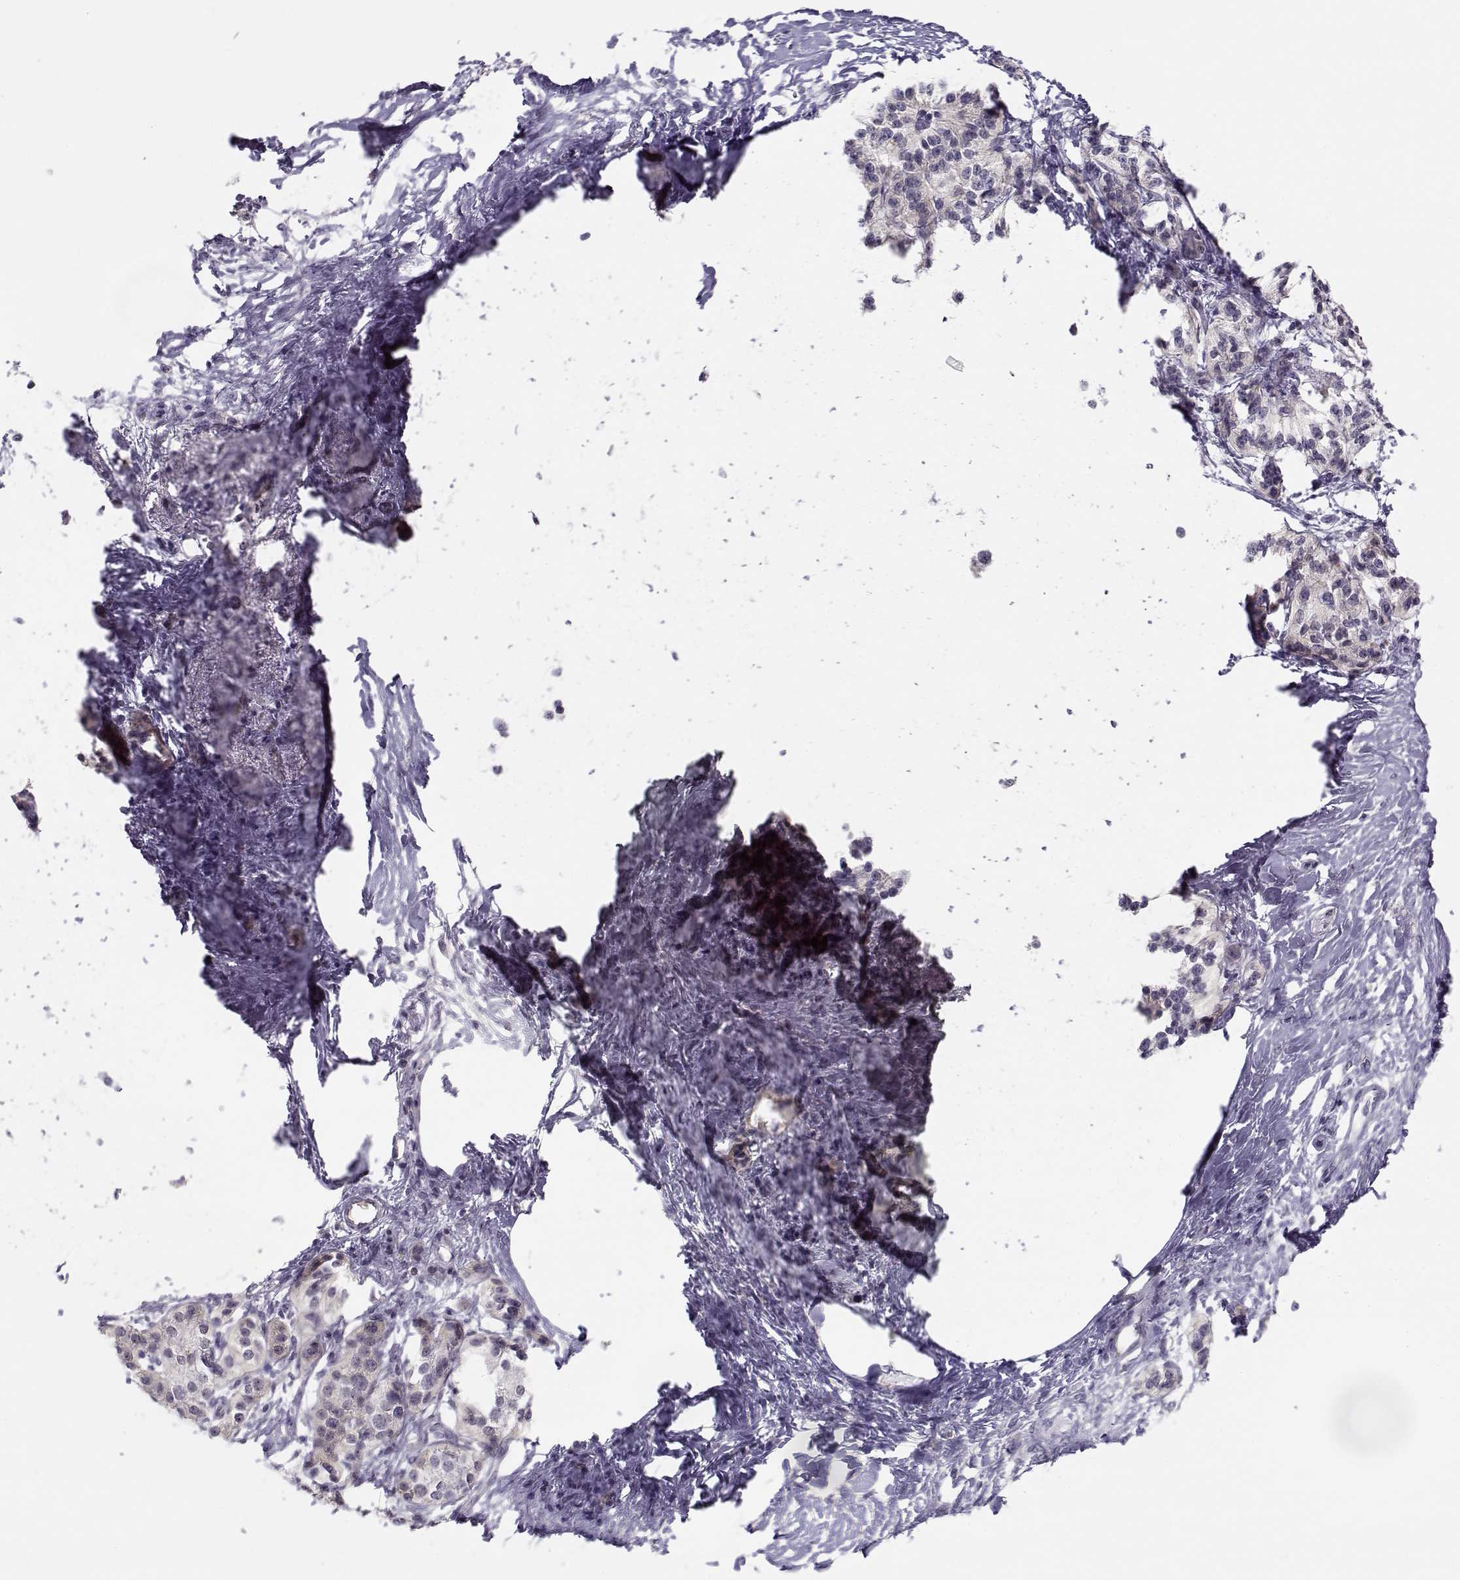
{"staining": {"intensity": "negative", "quantity": "none", "location": "none"}, "tissue": "pancreatic cancer", "cell_type": "Tumor cells", "image_type": "cancer", "snomed": [{"axis": "morphology", "description": "Adenocarcinoma, NOS"}, {"axis": "topography", "description": "Pancreas"}], "caption": "This is an immunohistochemistry (IHC) micrograph of adenocarcinoma (pancreatic). There is no staining in tumor cells.", "gene": "C16orf86", "patient": {"sex": "female", "age": 72}}